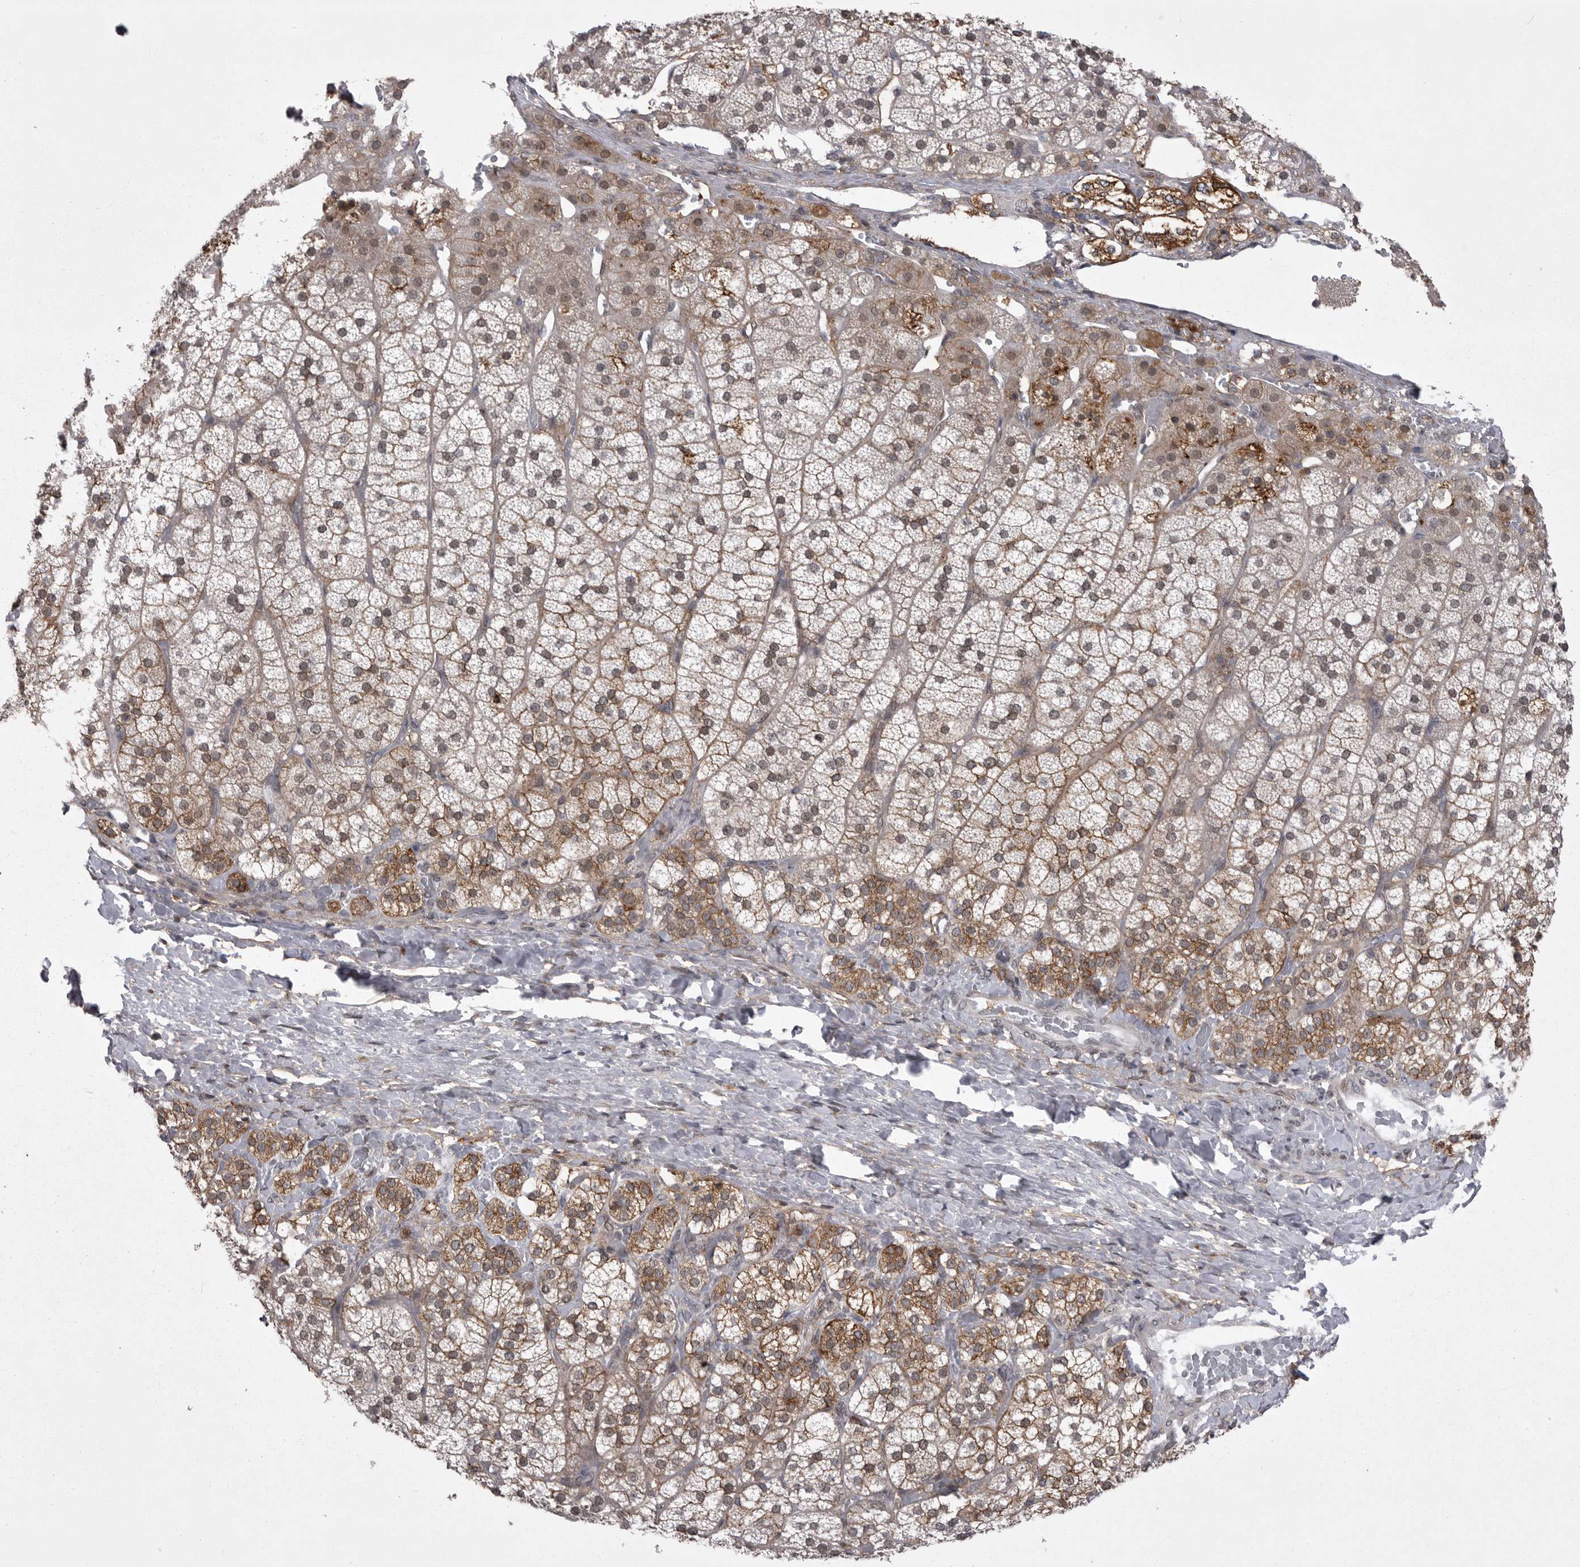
{"staining": {"intensity": "moderate", "quantity": ">75%", "location": "cytoplasmic/membranous"}, "tissue": "adrenal gland", "cell_type": "Glandular cells", "image_type": "normal", "snomed": [{"axis": "morphology", "description": "Normal tissue, NOS"}, {"axis": "topography", "description": "Adrenal gland"}], "caption": "A photomicrograph of human adrenal gland stained for a protein displays moderate cytoplasmic/membranous brown staining in glandular cells. (DAB (3,3'-diaminobenzidine) IHC, brown staining for protein, blue staining for nuclei).", "gene": "ABL1", "patient": {"sex": "female", "age": 44}}